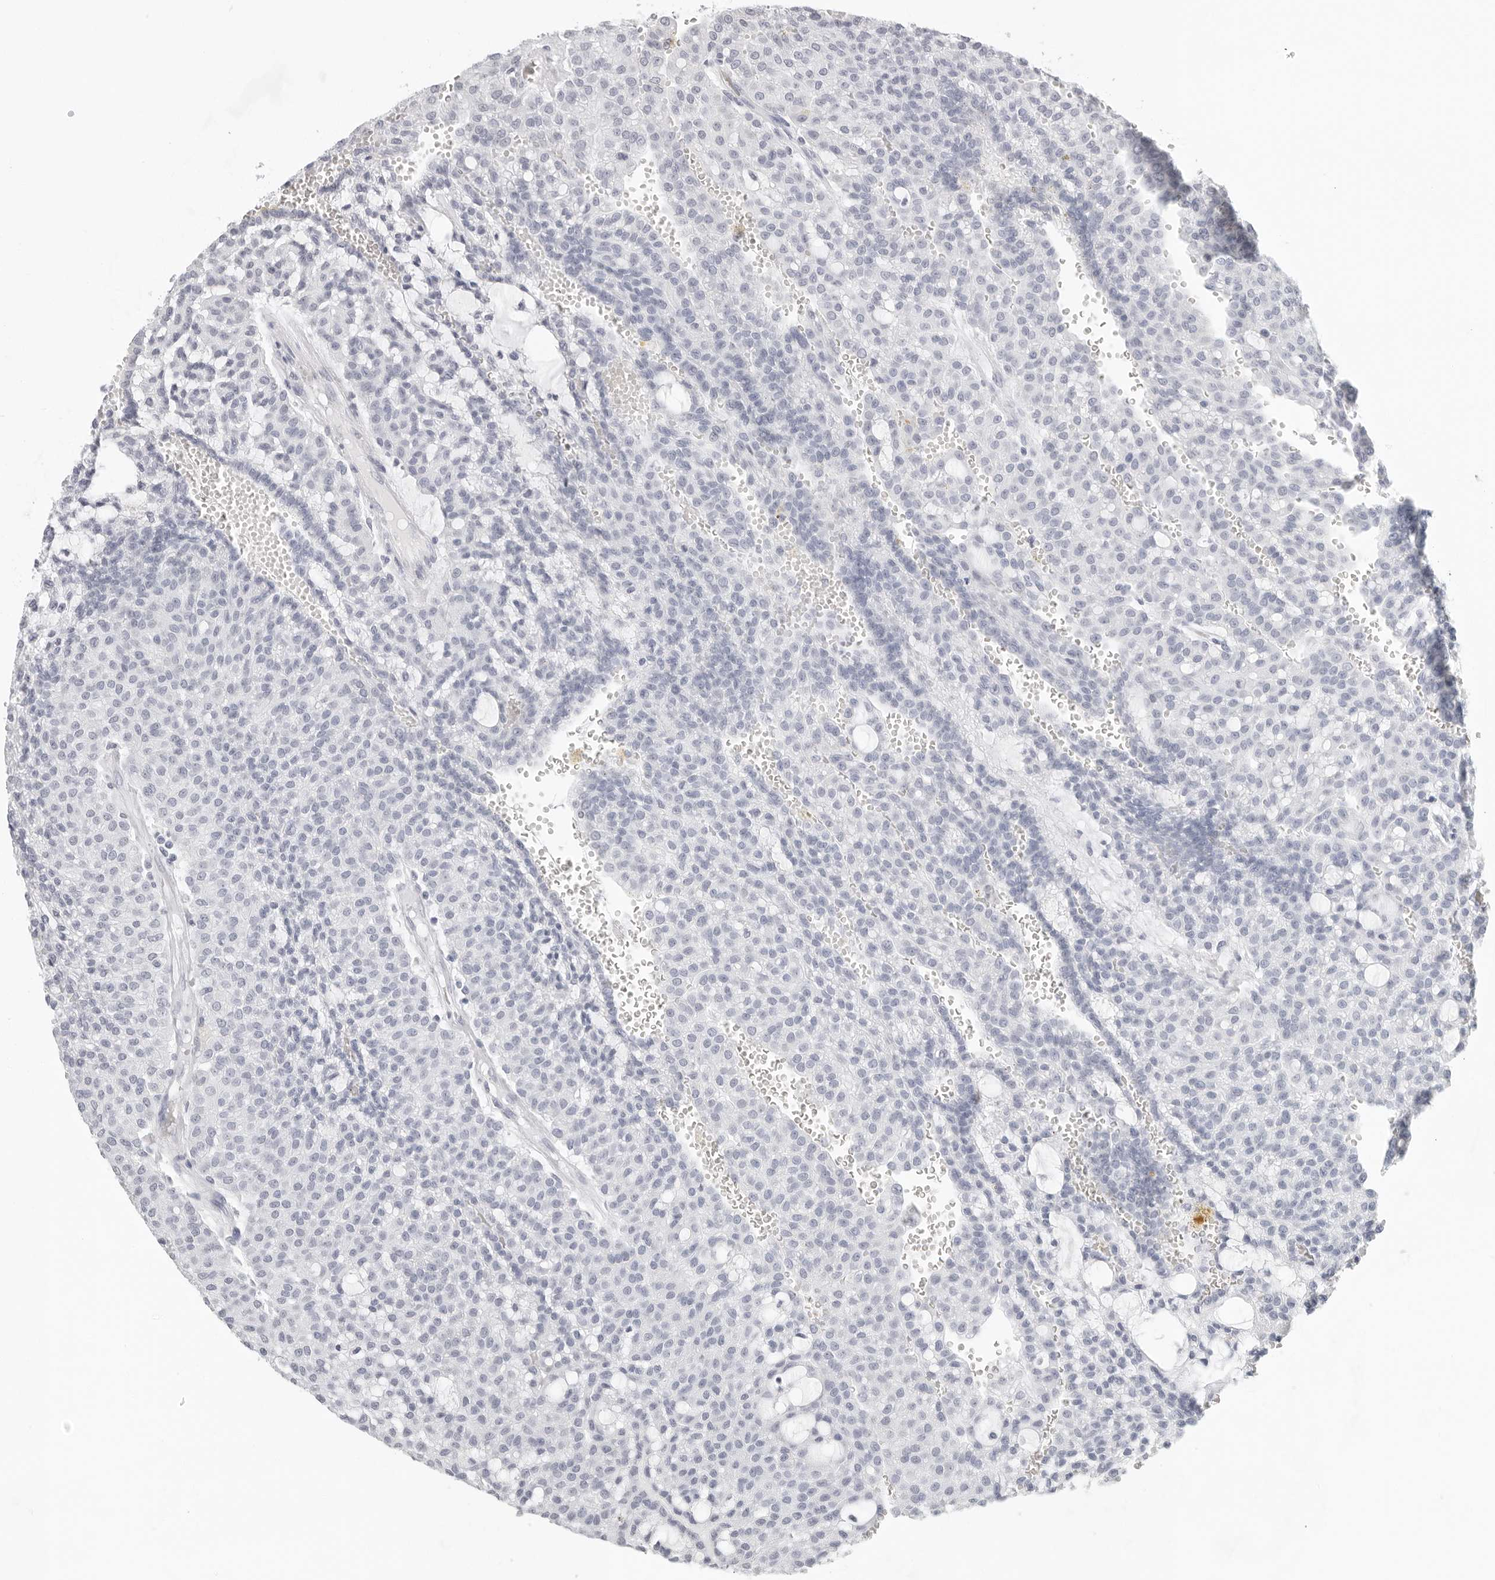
{"staining": {"intensity": "negative", "quantity": "none", "location": "none"}, "tissue": "renal cancer", "cell_type": "Tumor cells", "image_type": "cancer", "snomed": [{"axis": "morphology", "description": "Adenocarcinoma, NOS"}, {"axis": "topography", "description": "Kidney"}], "caption": "Renal cancer was stained to show a protein in brown. There is no significant positivity in tumor cells. (Stains: DAB (3,3'-diaminobenzidine) immunohistochemistry with hematoxylin counter stain, Microscopy: brightfield microscopy at high magnification).", "gene": "AGMAT", "patient": {"sex": "male", "age": 63}}